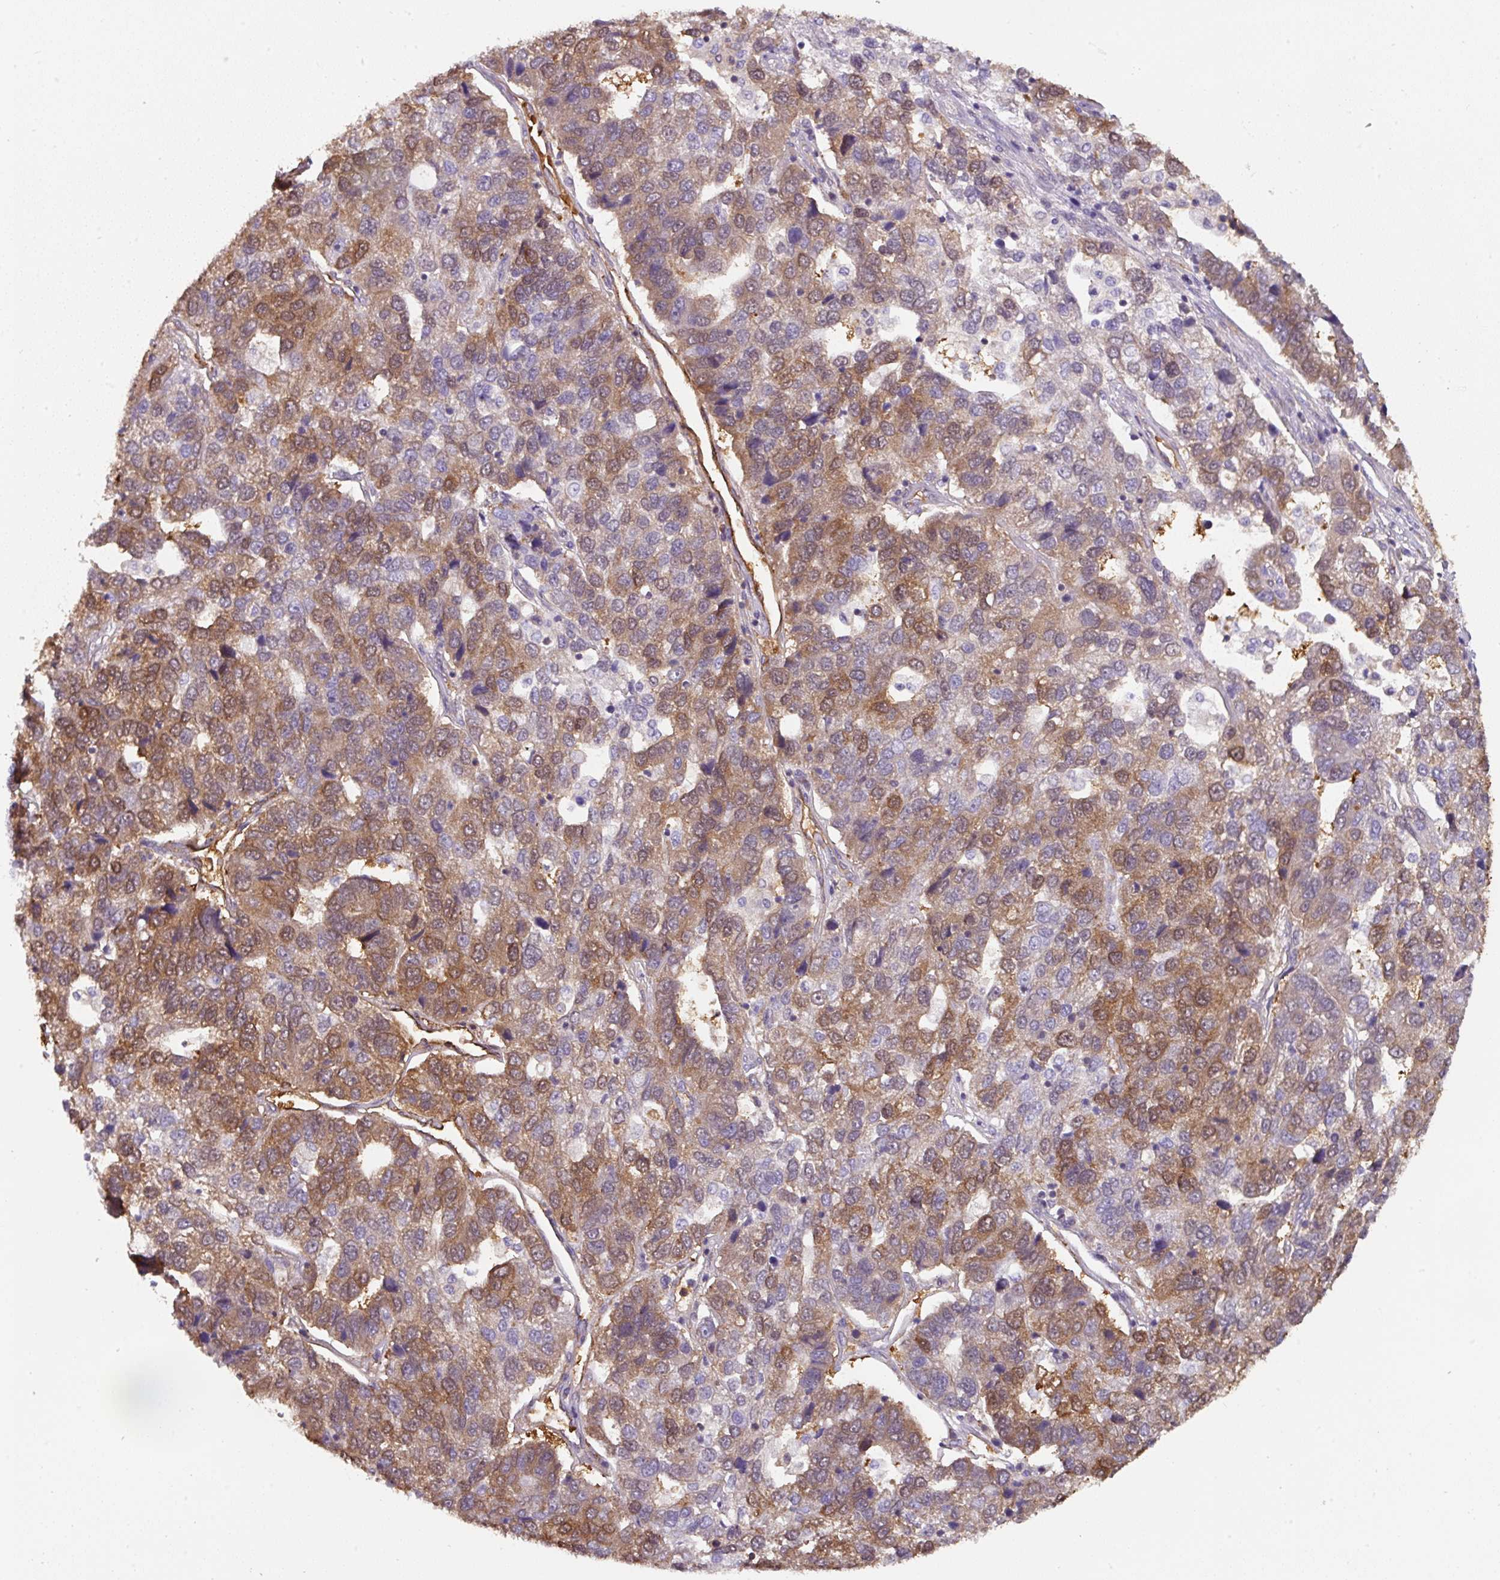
{"staining": {"intensity": "moderate", "quantity": ">75%", "location": "cytoplasmic/membranous"}, "tissue": "pancreatic cancer", "cell_type": "Tumor cells", "image_type": "cancer", "snomed": [{"axis": "morphology", "description": "Adenocarcinoma, NOS"}, {"axis": "topography", "description": "Pancreas"}], "caption": "A photomicrograph showing moderate cytoplasmic/membranous staining in approximately >75% of tumor cells in pancreatic cancer (adenocarcinoma), as visualized by brown immunohistochemical staining.", "gene": "ST13", "patient": {"sex": "female", "age": 61}}